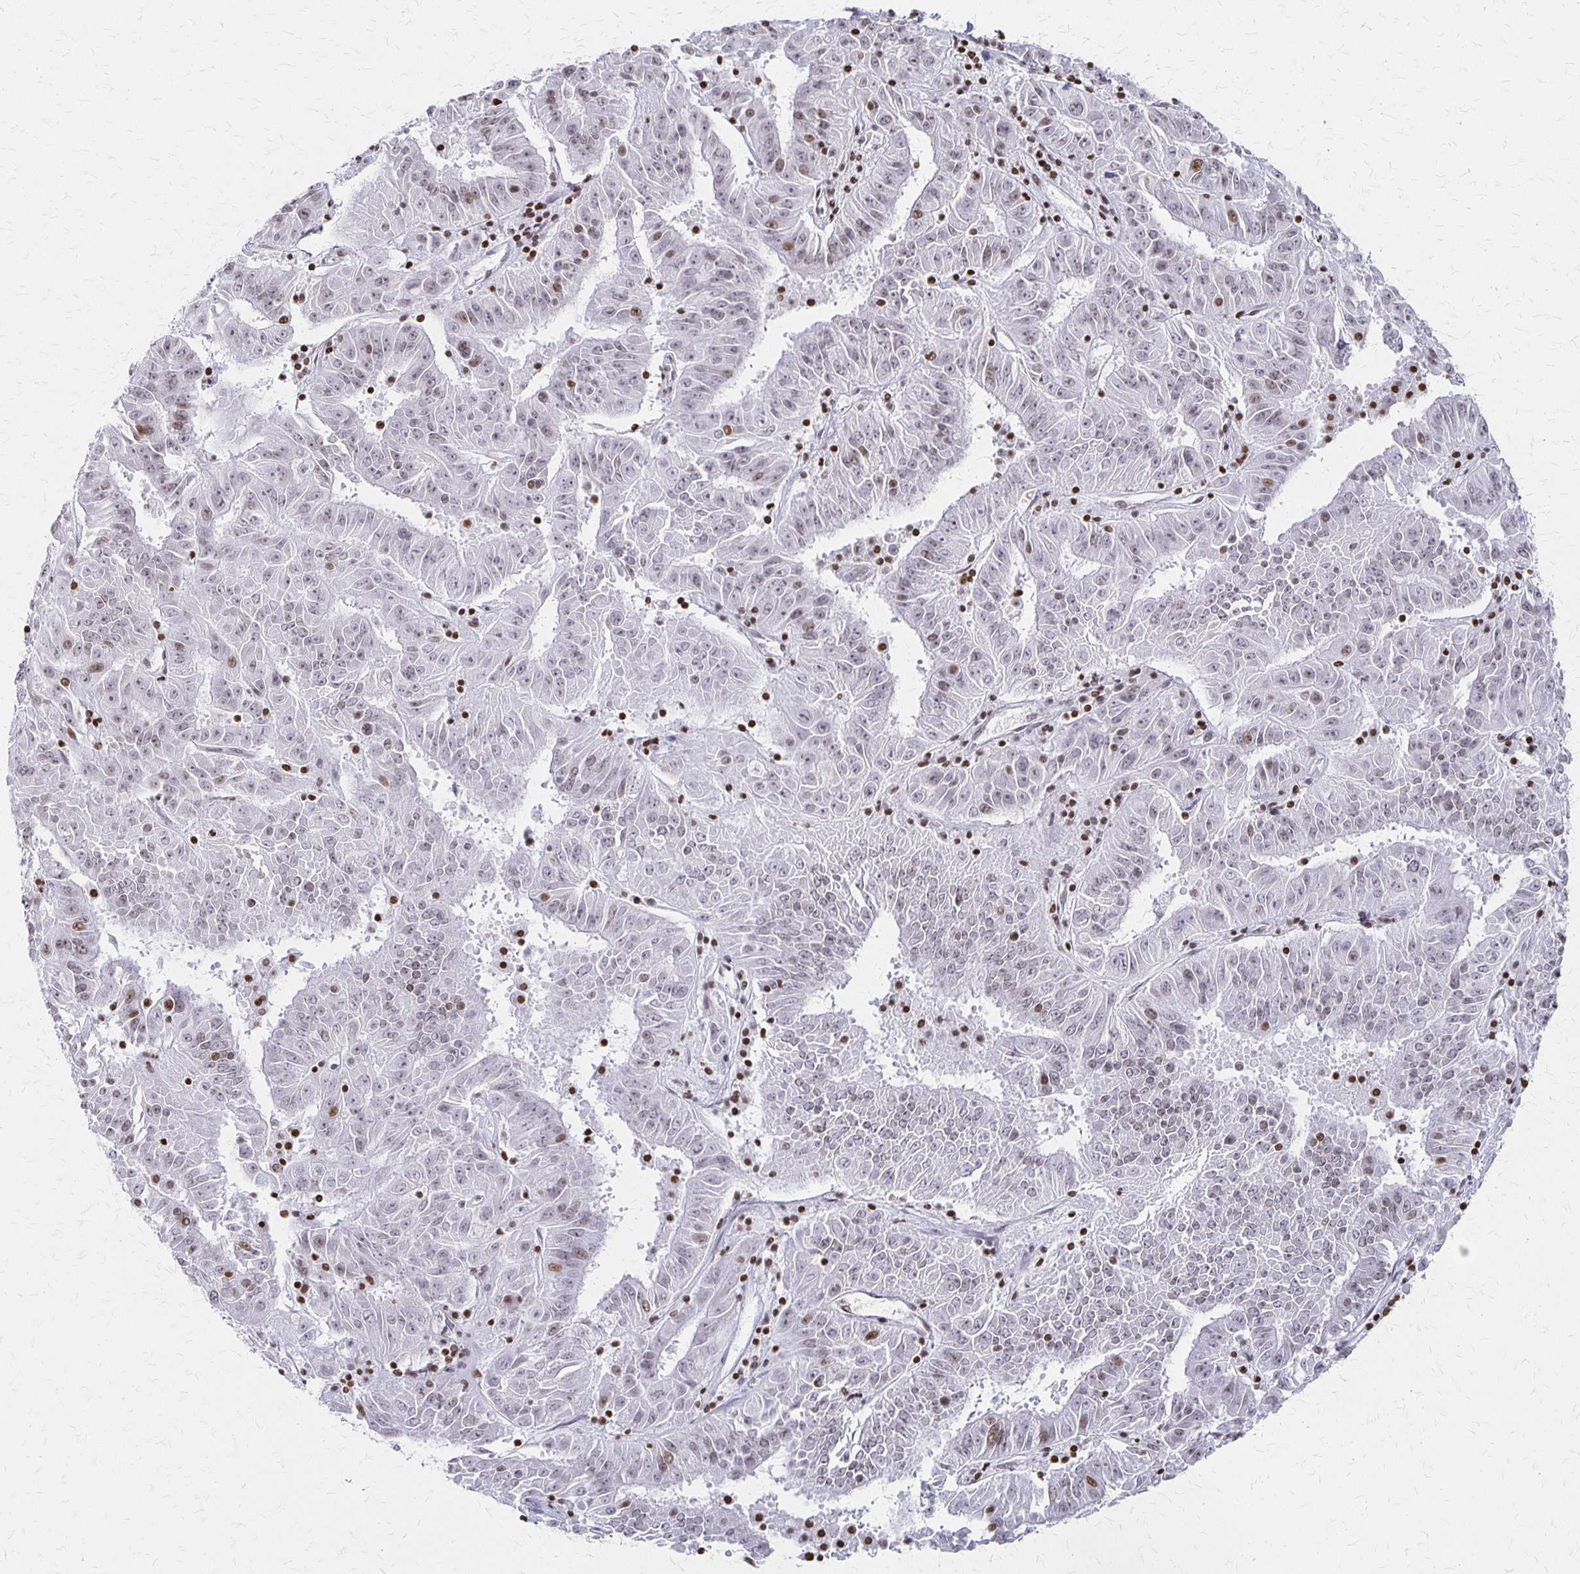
{"staining": {"intensity": "weak", "quantity": "25%-75%", "location": "nuclear"}, "tissue": "pancreatic cancer", "cell_type": "Tumor cells", "image_type": "cancer", "snomed": [{"axis": "morphology", "description": "Adenocarcinoma, NOS"}, {"axis": "topography", "description": "Pancreas"}], "caption": "Pancreatic cancer (adenocarcinoma) stained with a brown dye displays weak nuclear positive expression in approximately 25%-75% of tumor cells.", "gene": "ZNF280C", "patient": {"sex": "male", "age": 63}}